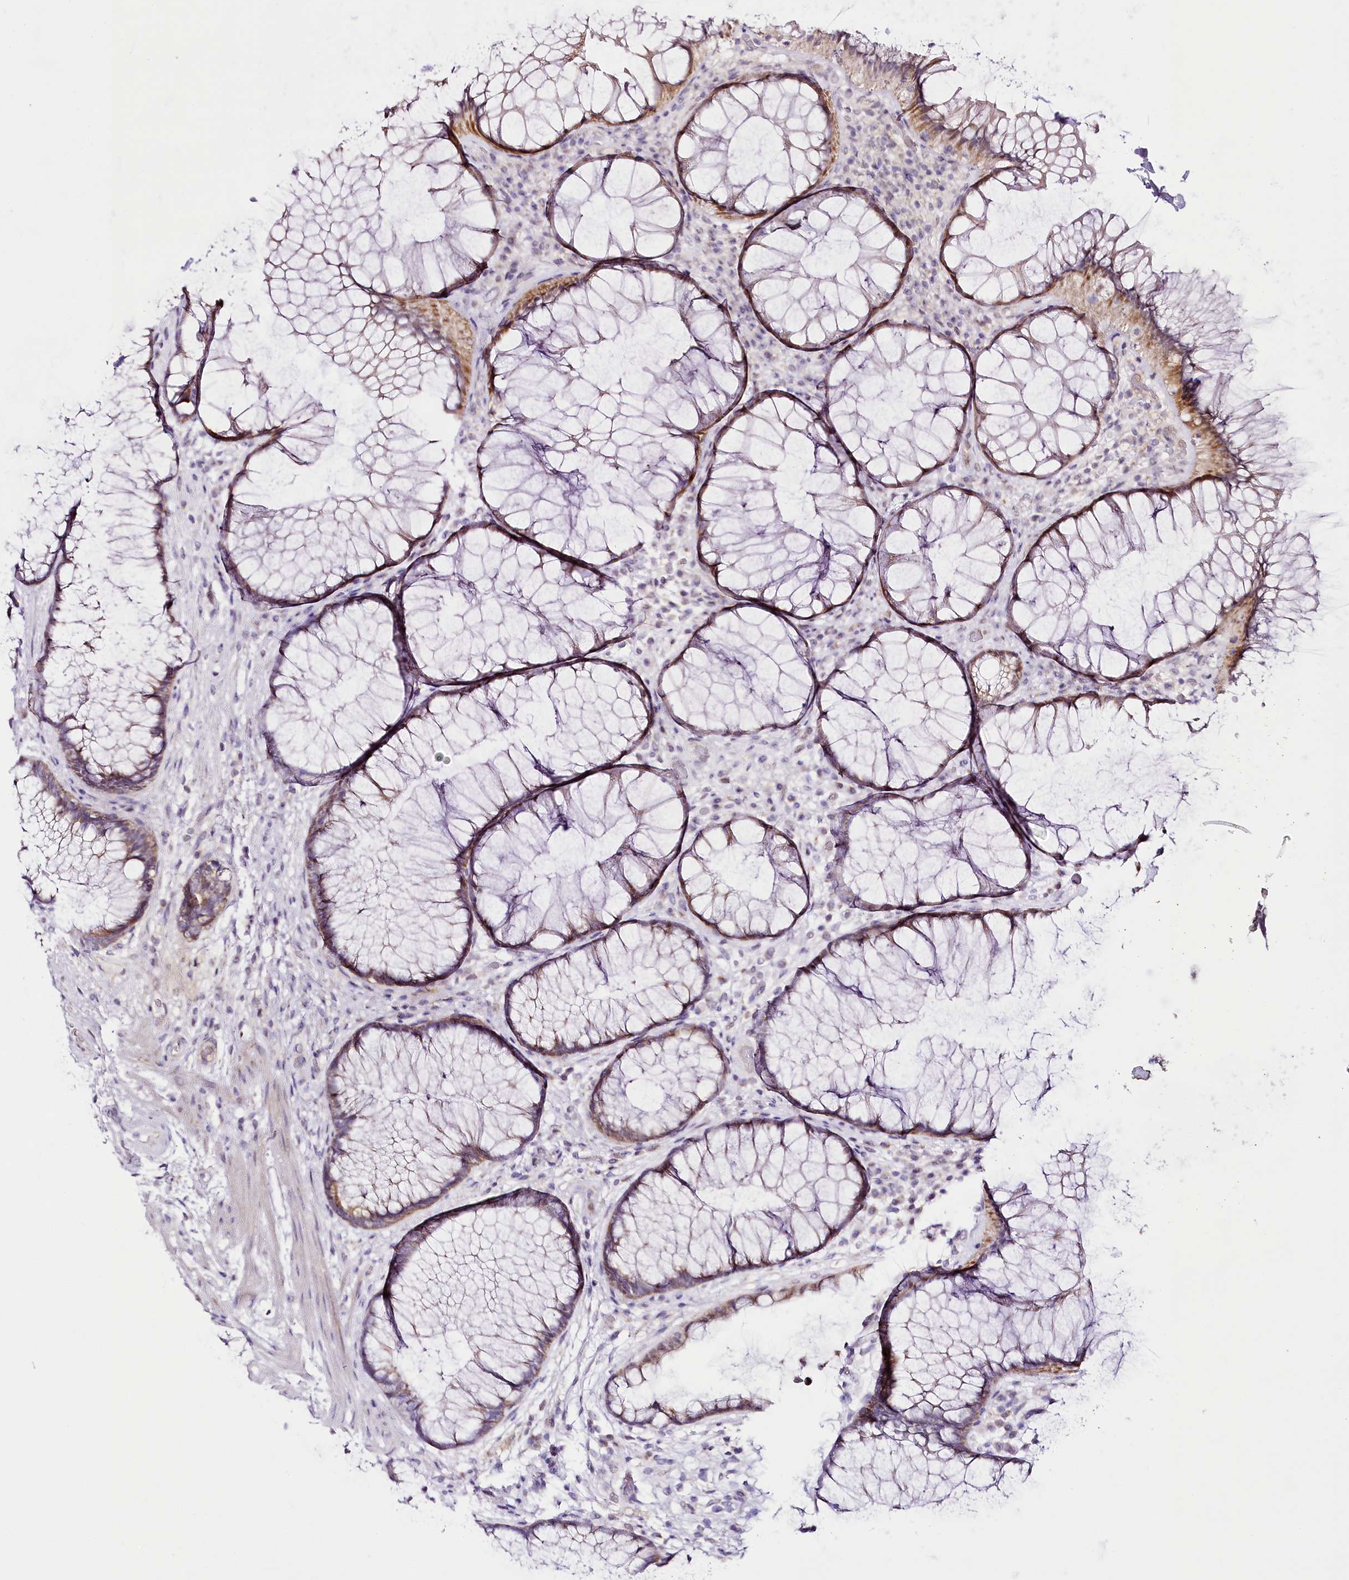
{"staining": {"intensity": "moderate", "quantity": ">75%", "location": "cytoplasmic/membranous"}, "tissue": "rectum", "cell_type": "Glandular cells", "image_type": "normal", "snomed": [{"axis": "morphology", "description": "Normal tissue, NOS"}, {"axis": "topography", "description": "Rectum"}], "caption": "Immunohistochemistry of benign rectum exhibits medium levels of moderate cytoplasmic/membranous expression in about >75% of glandular cells. (IHC, brightfield microscopy, high magnification).", "gene": "CCDC30", "patient": {"sex": "male", "age": 51}}